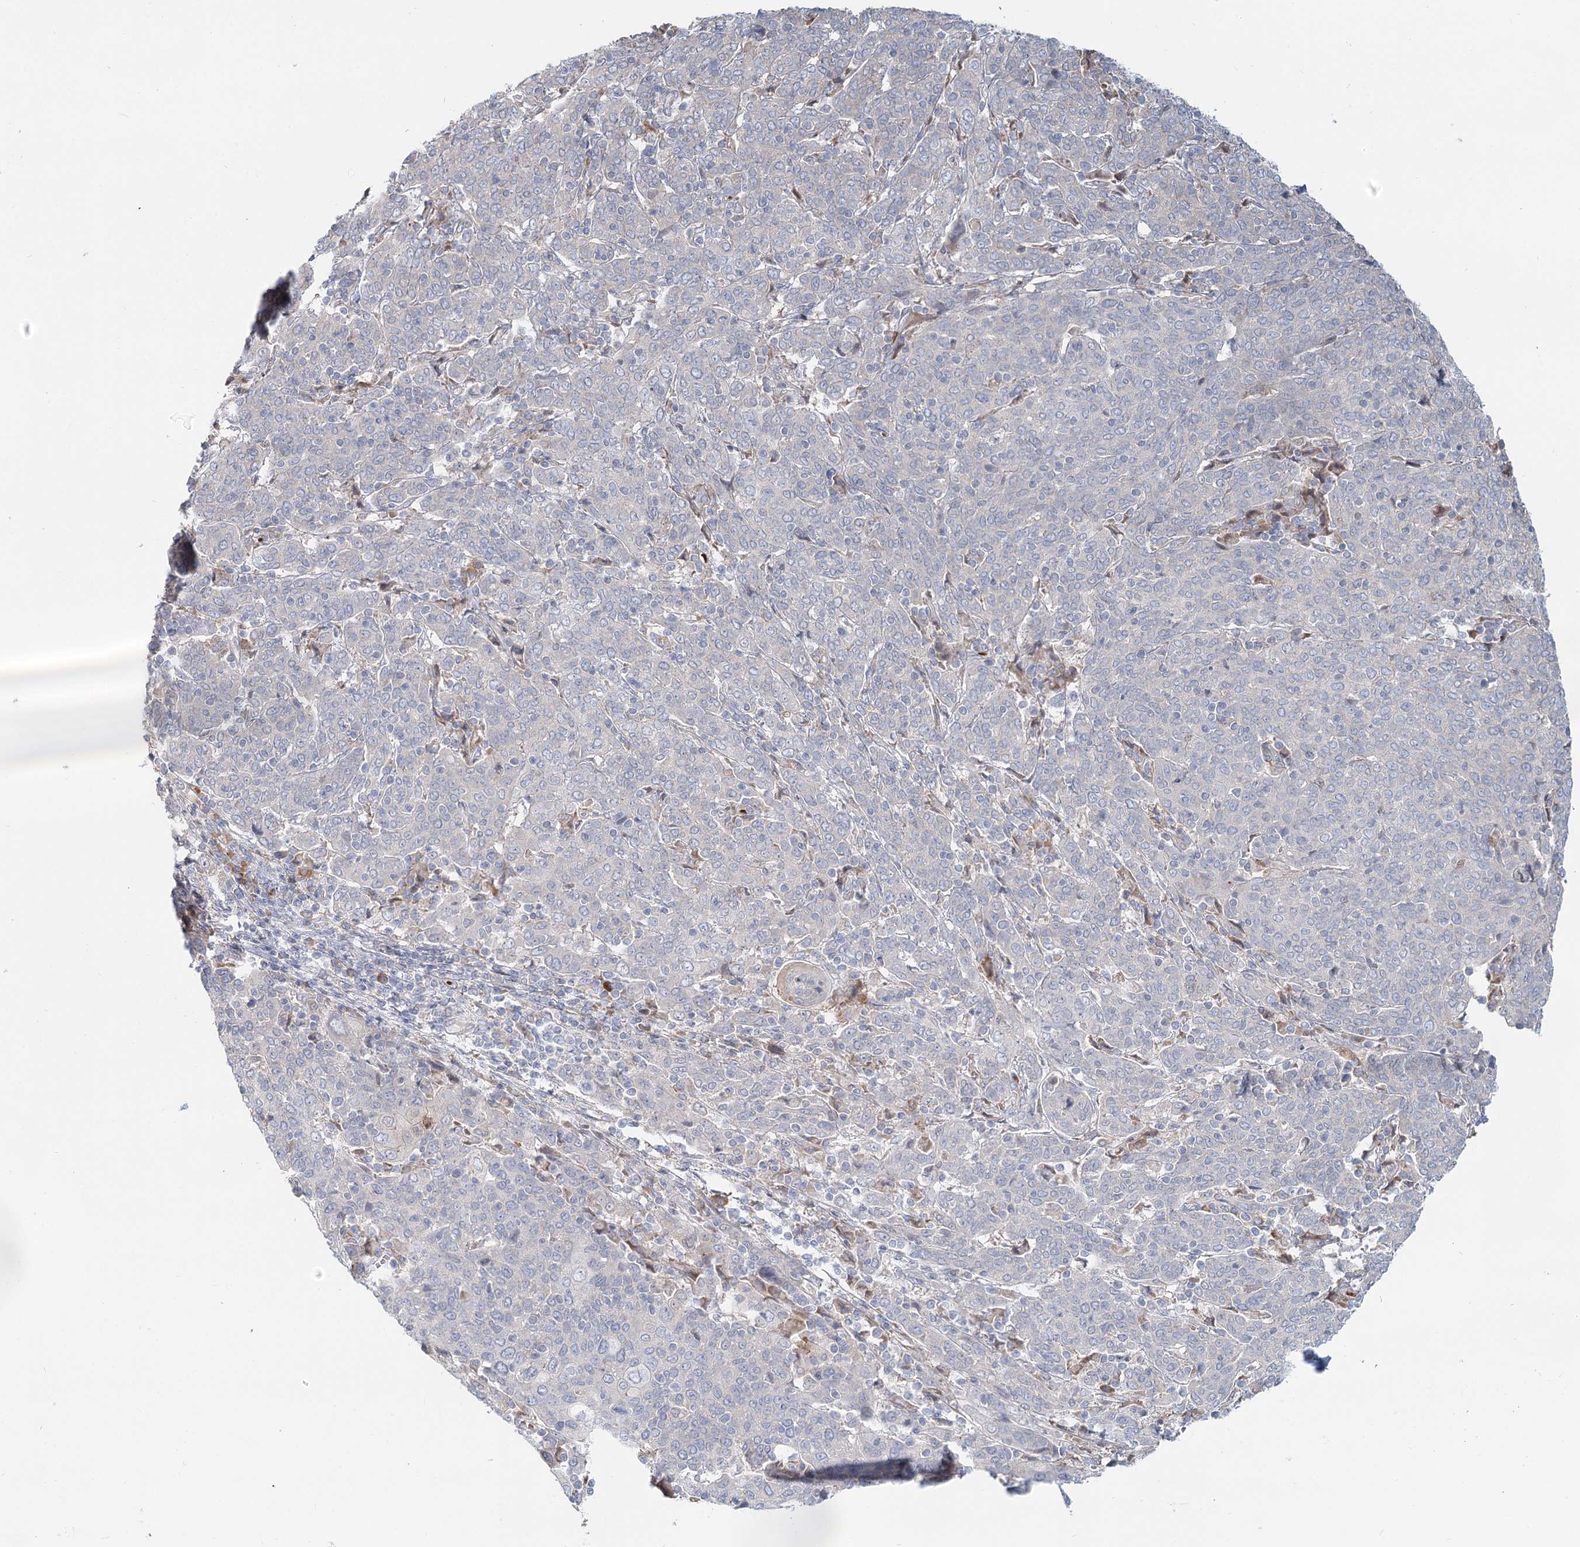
{"staining": {"intensity": "negative", "quantity": "none", "location": "none"}, "tissue": "cervical cancer", "cell_type": "Tumor cells", "image_type": "cancer", "snomed": [{"axis": "morphology", "description": "Squamous cell carcinoma, NOS"}, {"axis": "topography", "description": "Cervix"}], "caption": "A photomicrograph of cervical cancer stained for a protein demonstrates no brown staining in tumor cells. (Stains: DAB IHC with hematoxylin counter stain, Microscopy: brightfield microscopy at high magnification).", "gene": "ANKRD16", "patient": {"sex": "female", "age": 67}}